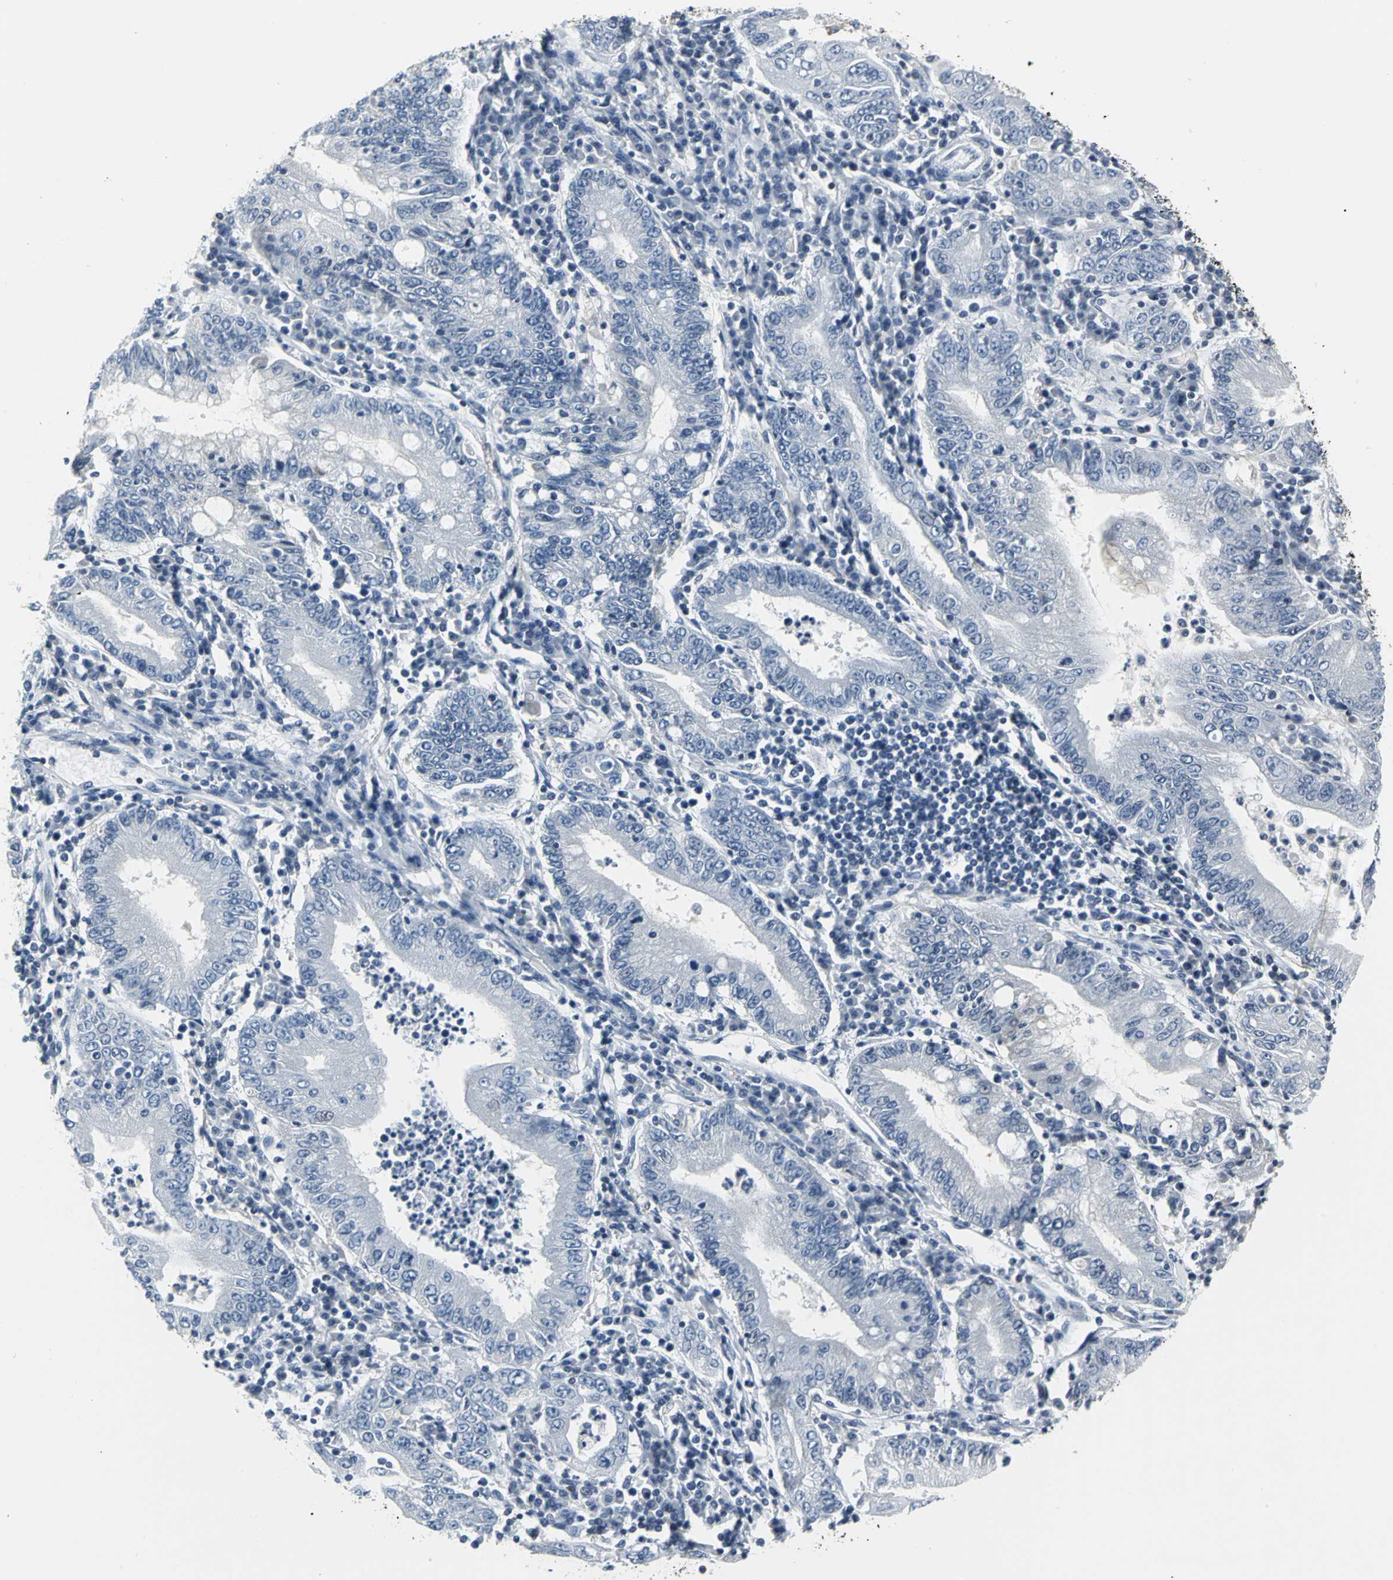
{"staining": {"intensity": "negative", "quantity": "none", "location": "none"}, "tissue": "stomach cancer", "cell_type": "Tumor cells", "image_type": "cancer", "snomed": [{"axis": "morphology", "description": "Normal tissue, NOS"}, {"axis": "morphology", "description": "Adenocarcinoma, NOS"}, {"axis": "topography", "description": "Esophagus"}, {"axis": "topography", "description": "Stomach, upper"}, {"axis": "topography", "description": "Peripheral nerve tissue"}], "caption": "There is no significant expression in tumor cells of adenocarcinoma (stomach).", "gene": "IQGAP2", "patient": {"sex": "male", "age": 62}}